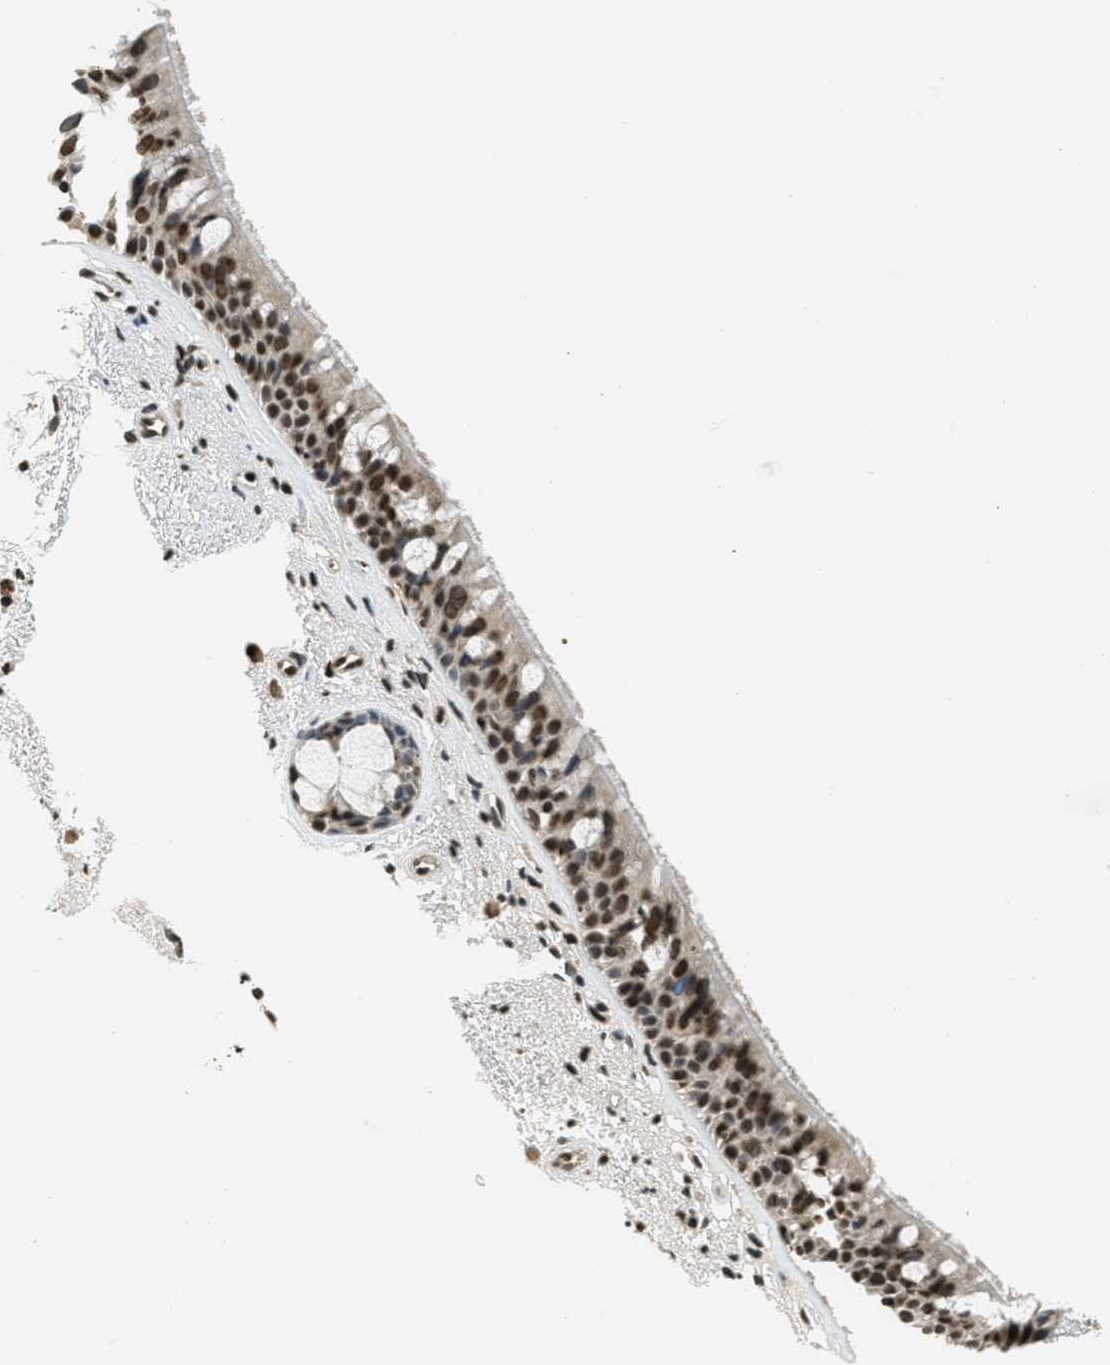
{"staining": {"intensity": "moderate", "quantity": ">75%", "location": "nuclear"}, "tissue": "bronchus", "cell_type": "Respiratory epithelial cells", "image_type": "normal", "snomed": [{"axis": "morphology", "description": "Normal tissue, NOS"}, {"axis": "topography", "description": "Bronchus"}], "caption": "Bronchus stained with a brown dye demonstrates moderate nuclear positive staining in about >75% of respiratory epithelial cells.", "gene": "LDB2", "patient": {"sex": "female", "age": 54}}